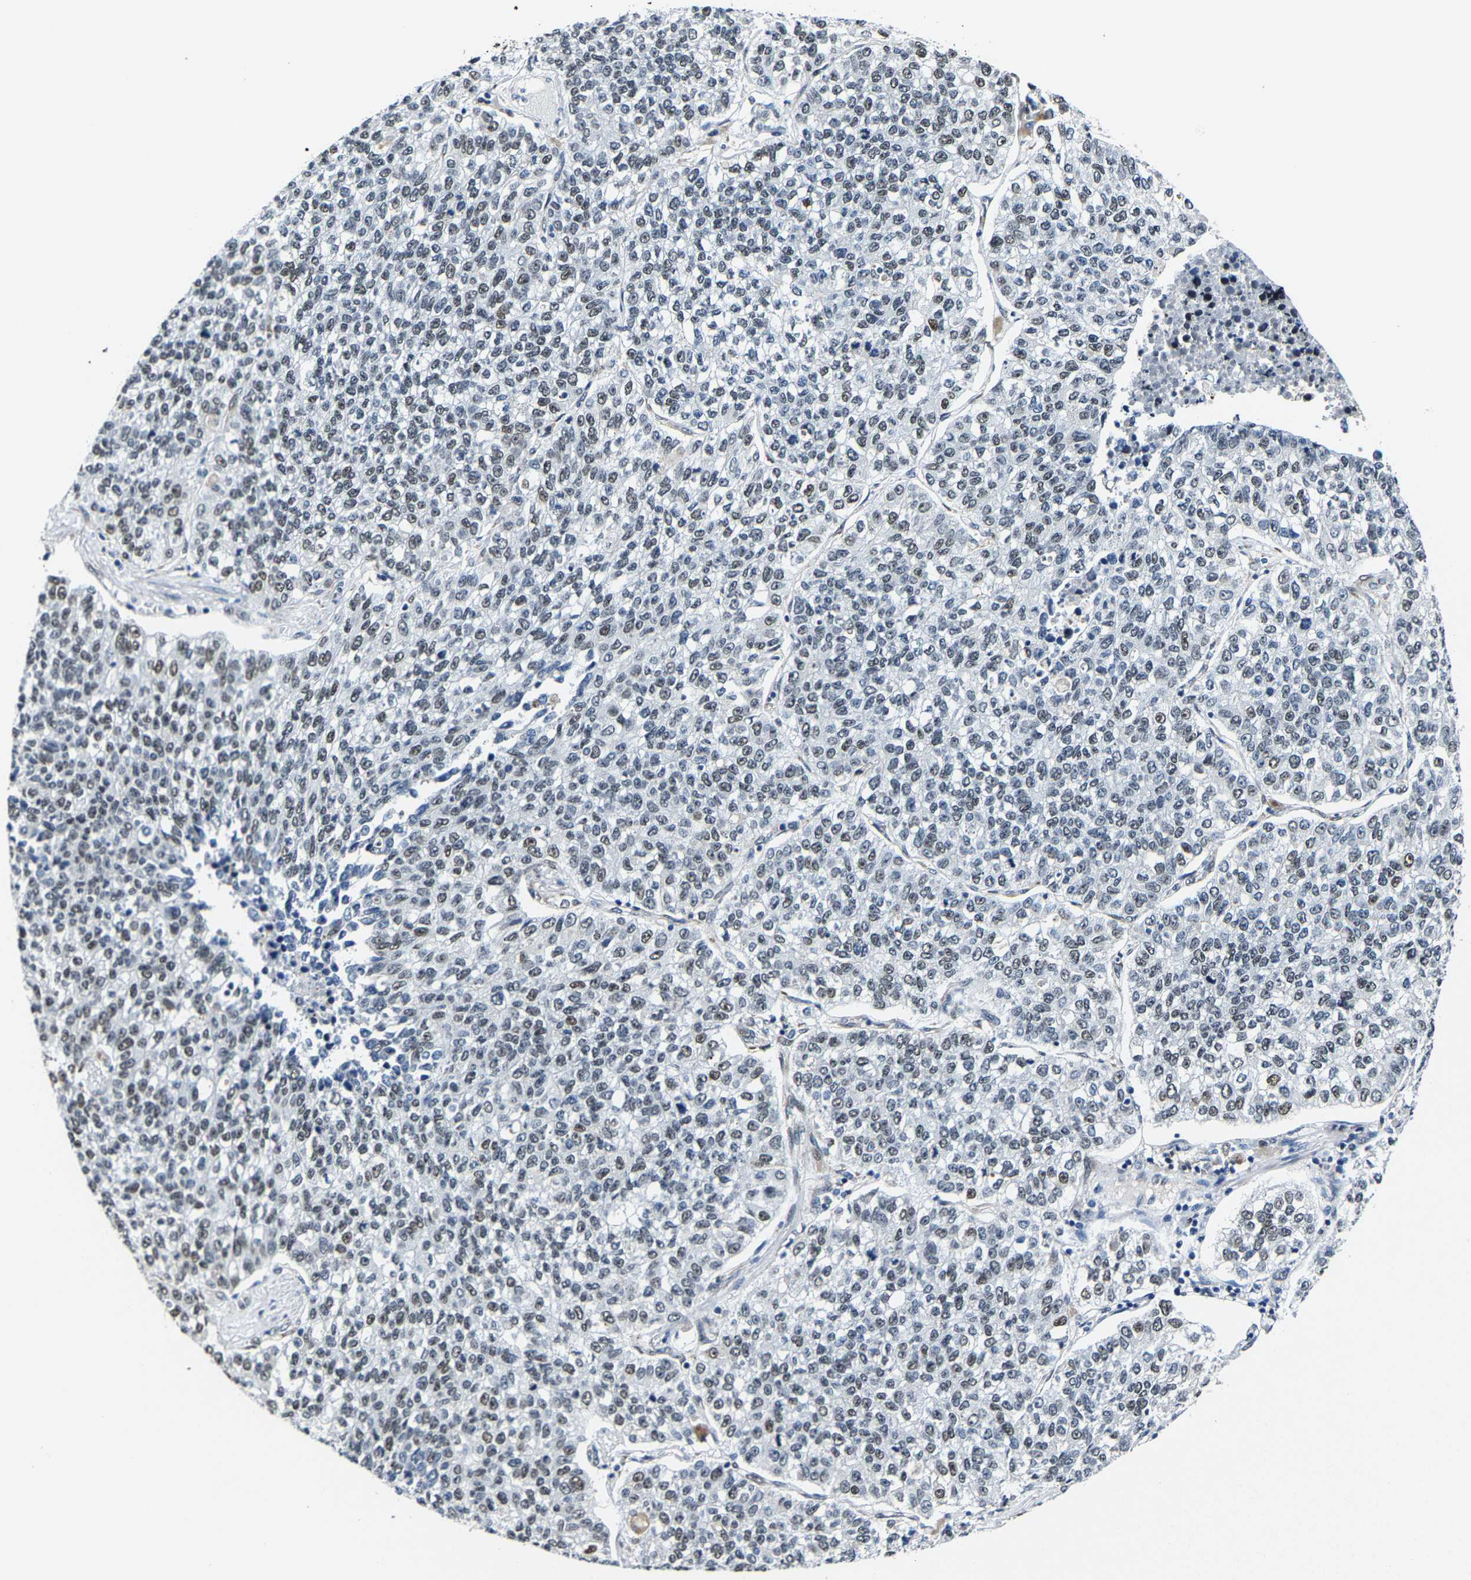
{"staining": {"intensity": "weak", "quantity": ">75%", "location": "nuclear"}, "tissue": "lung cancer", "cell_type": "Tumor cells", "image_type": "cancer", "snomed": [{"axis": "morphology", "description": "Adenocarcinoma, NOS"}, {"axis": "topography", "description": "Lung"}], "caption": "Immunohistochemical staining of human lung cancer (adenocarcinoma) shows low levels of weak nuclear protein expression in approximately >75% of tumor cells.", "gene": "METTL1", "patient": {"sex": "male", "age": 49}}